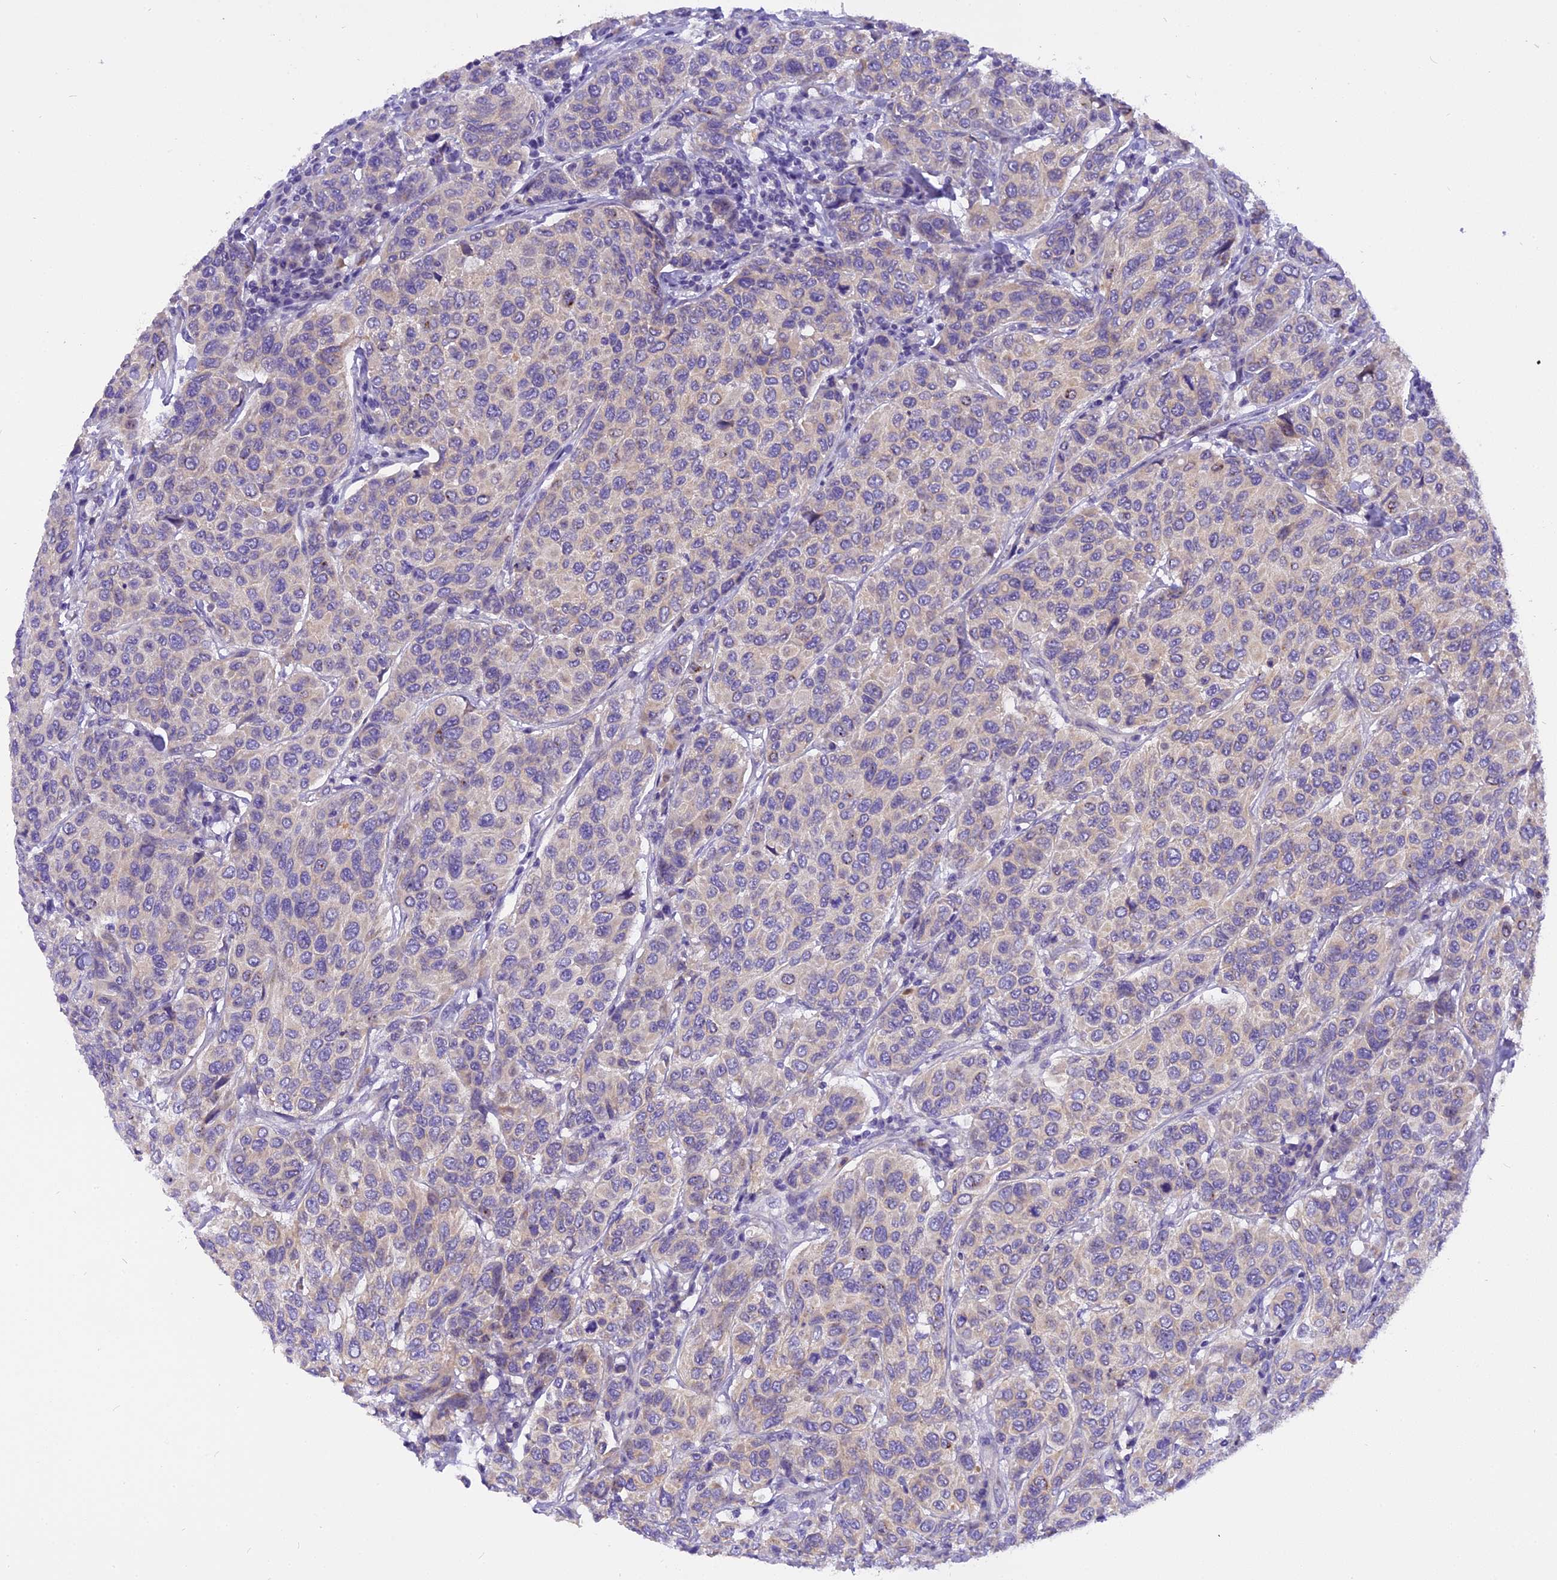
{"staining": {"intensity": "negative", "quantity": "none", "location": "none"}, "tissue": "breast cancer", "cell_type": "Tumor cells", "image_type": "cancer", "snomed": [{"axis": "morphology", "description": "Duct carcinoma"}, {"axis": "topography", "description": "Breast"}], "caption": "DAB (3,3'-diaminobenzidine) immunohistochemical staining of intraductal carcinoma (breast) displays no significant positivity in tumor cells.", "gene": "TRIM3", "patient": {"sex": "female", "age": 55}}